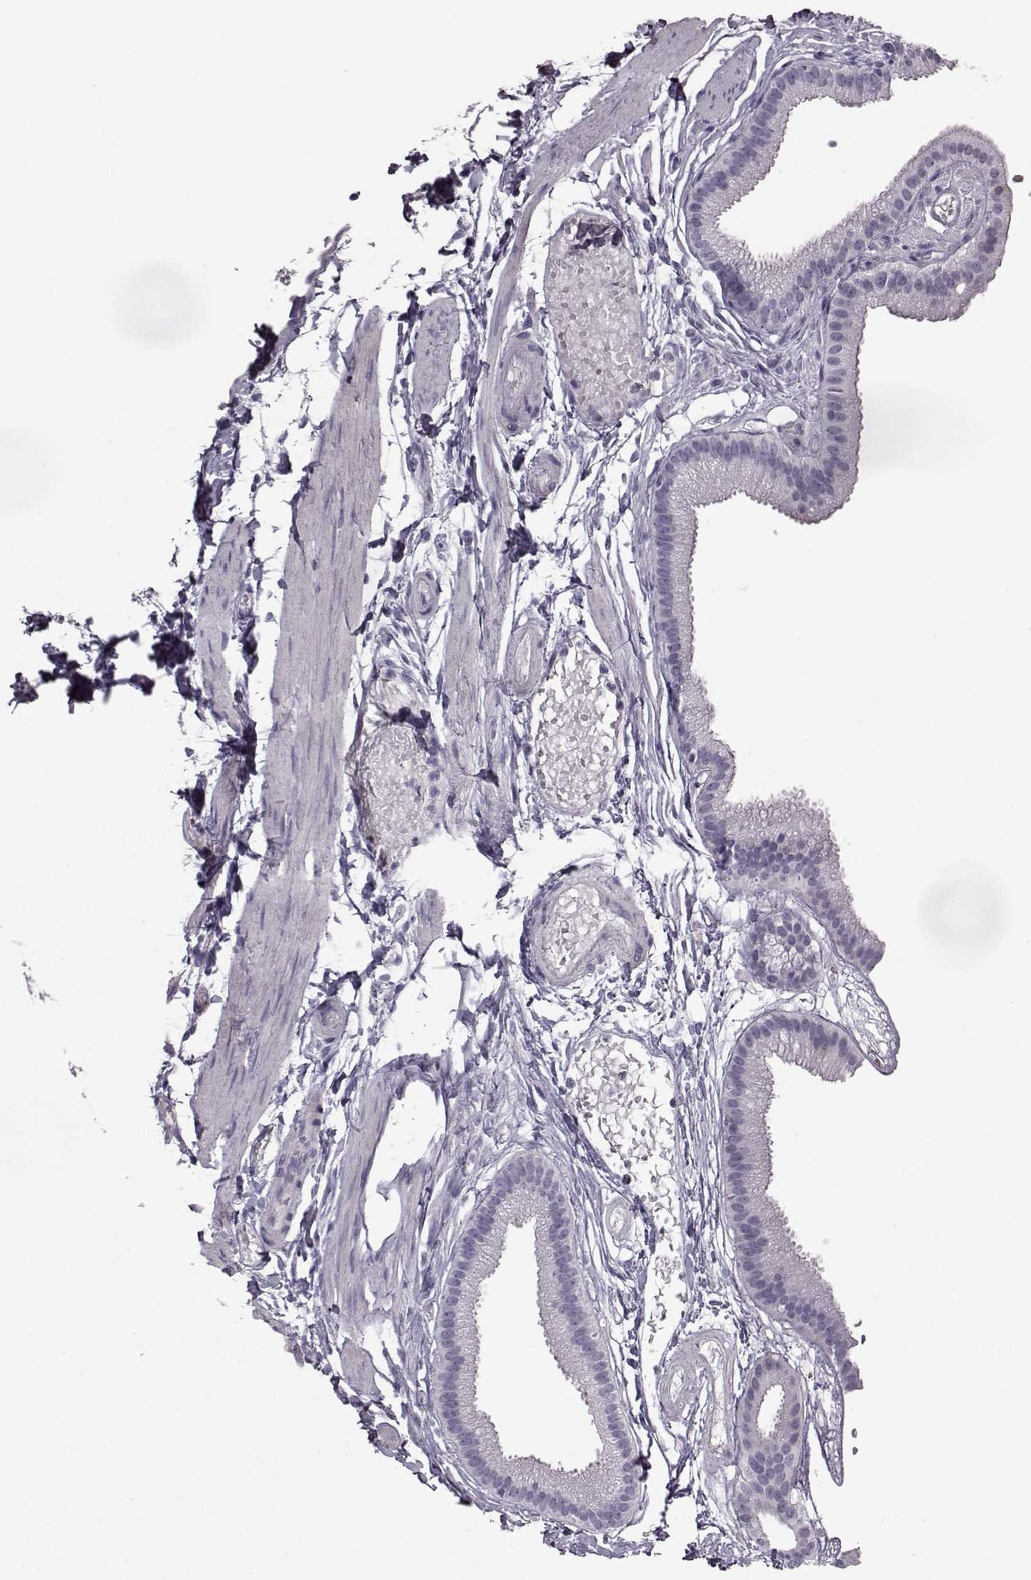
{"staining": {"intensity": "negative", "quantity": "none", "location": "none"}, "tissue": "gallbladder", "cell_type": "Glandular cells", "image_type": "normal", "snomed": [{"axis": "morphology", "description": "Normal tissue, NOS"}, {"axis": "topography", "description": "Gallbladder"}], "caption": "Protein analysis of normal gallbladder displays no significant expression in glandular cells.", "gene": "ODAD4", "patient": {"sex": "female", "age": 45}}